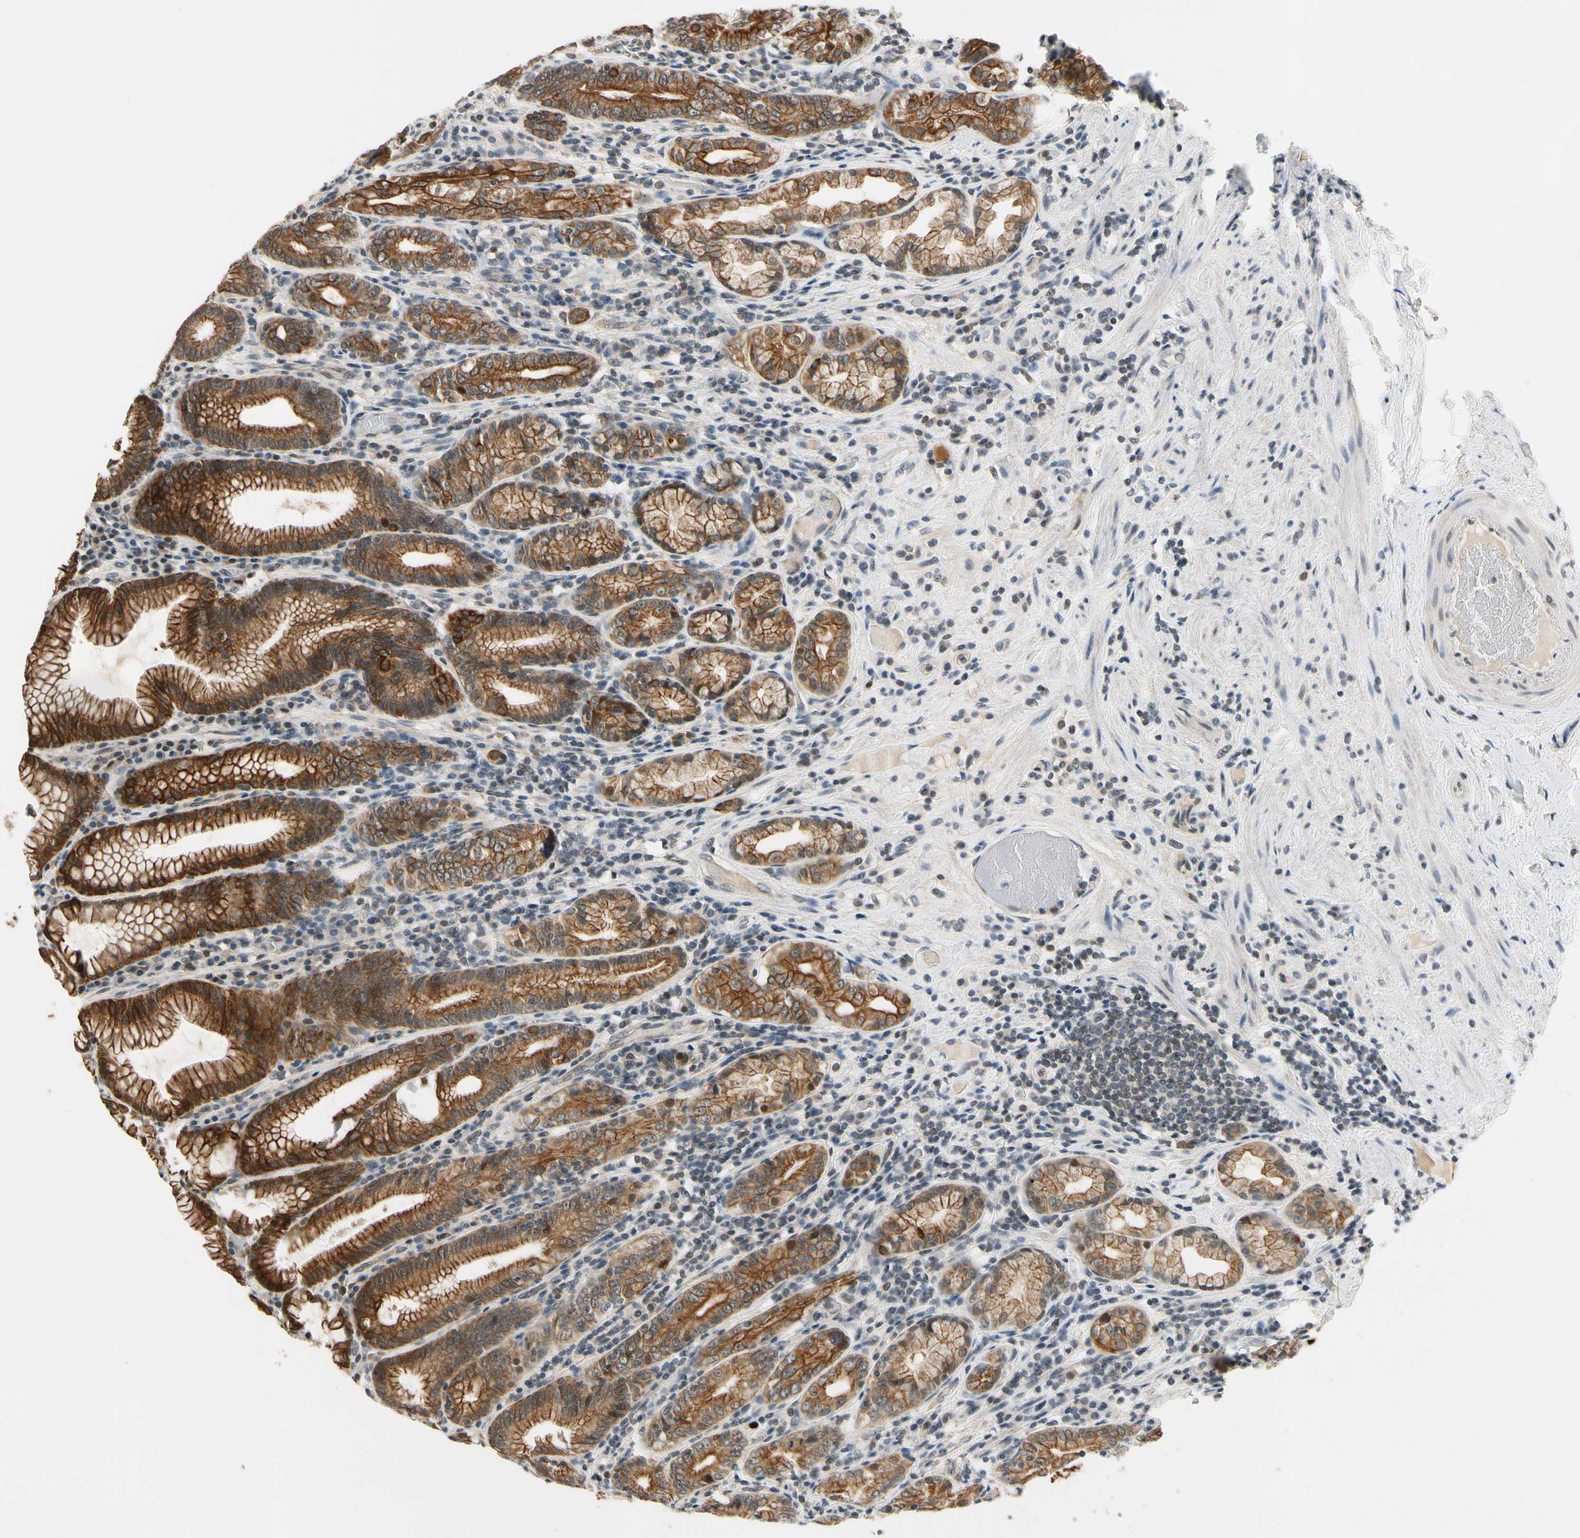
{"staining": {"intensity": "strong", "quantity": ">75%", "location": "cytoplasmic/membranous,nuclear"}, "tissue": "stomach", "cell_type": "Glandular cells", "image_type": "normal", "snomed": [{"axis": "morphology", "description": "Normal tissue, NOS"}, {"axis": "topography", "description": "Stomach, lower"}], "caption": "Immunohistochemistry (IHC) histopathology image of unremarkable stomach: human stomach stained using immunohistochemistry (IHC) exhibits high levels of strong protein expression localized specifically in the cytoplasmic/membranous,nuclear of glandular cells, appearing as a cytoplasmic/membranous,nuclear brown color.", "gene": "TAF12", "patient": {"sex": "female", "age": 76}}